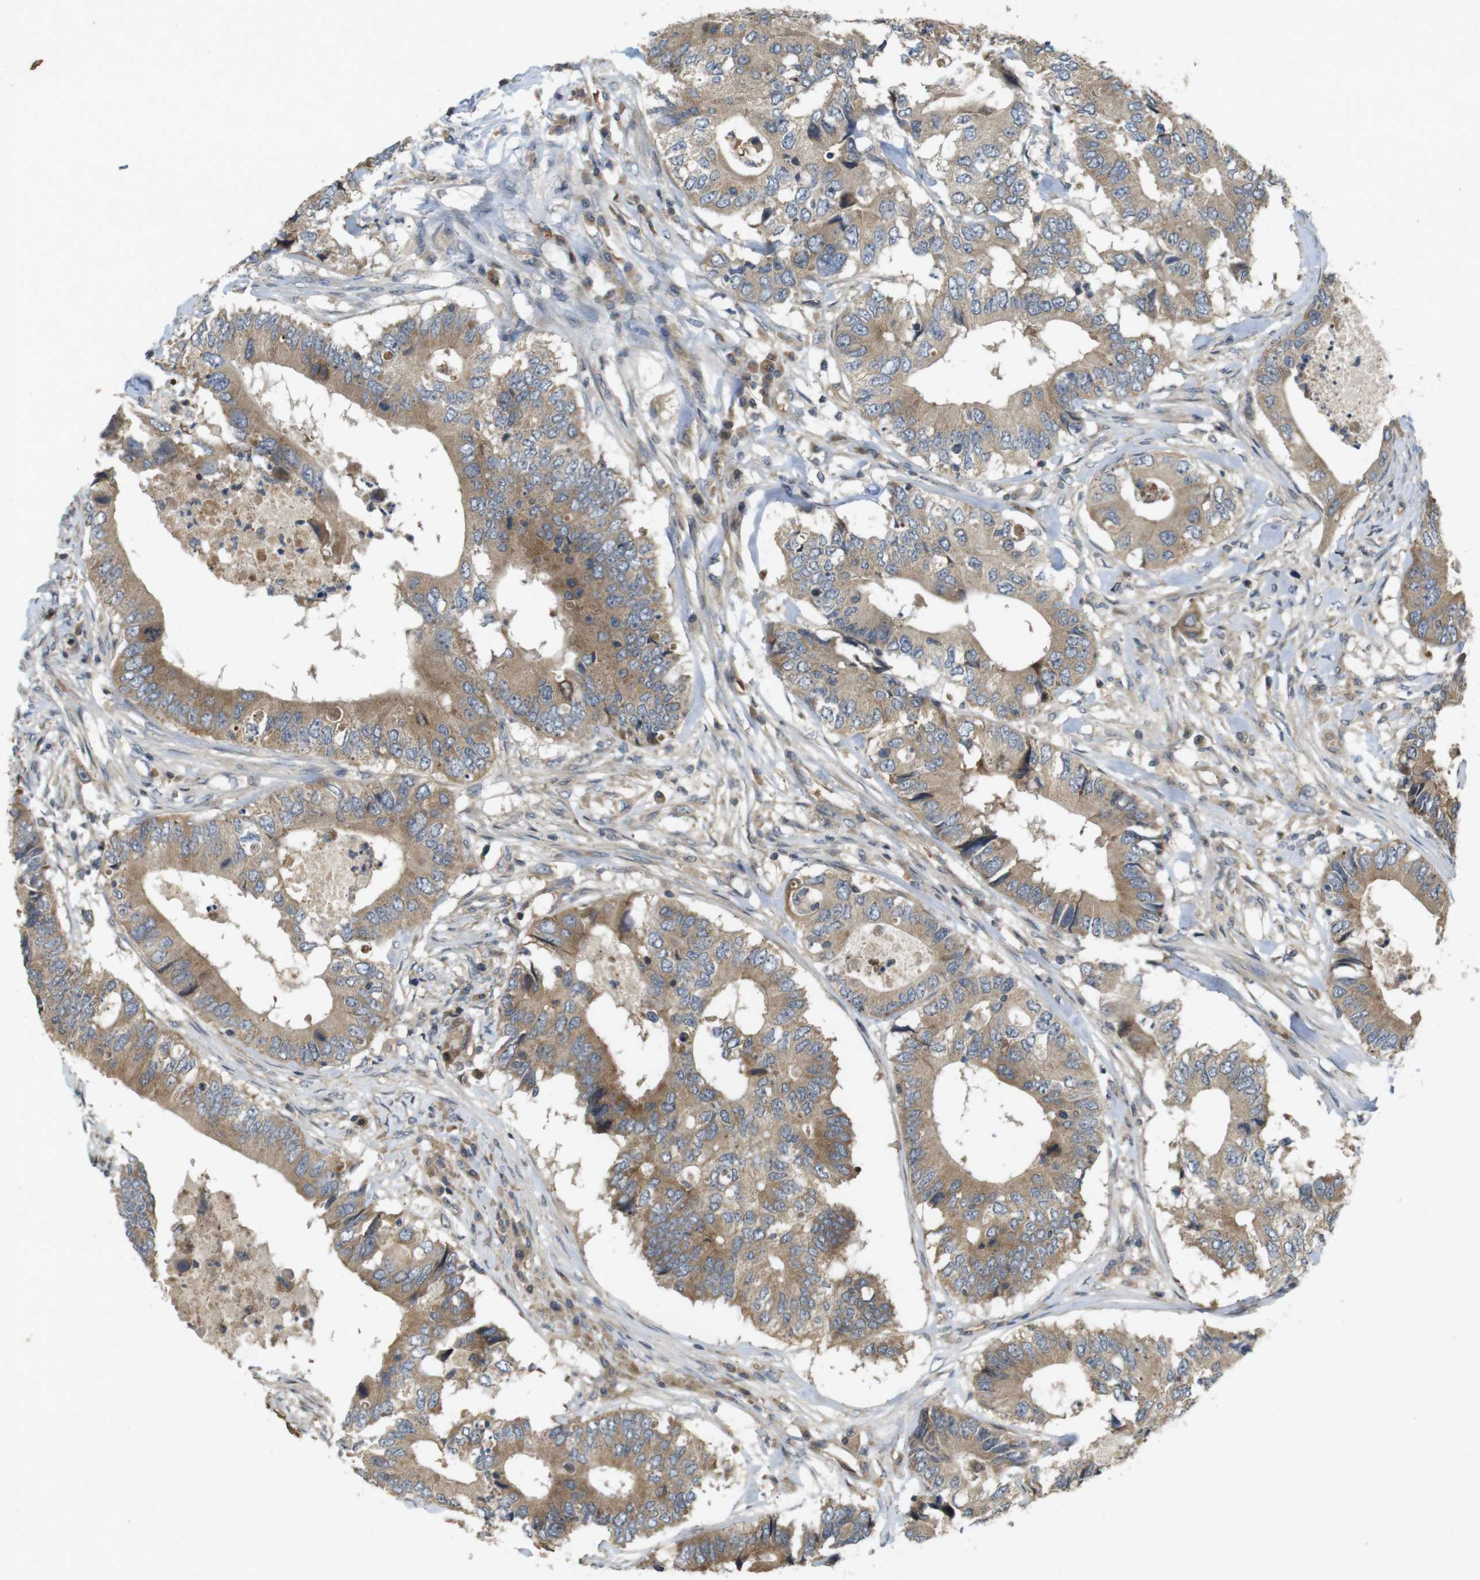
{"staining": {"intensity": "moderate", "quantity": ">75%", "location": "cytoplasmic/membranous"}, "tissue": "colorectal cancer", "cell_type": "Tumor cells", "image_type": "cancer", "snomed": [{"axis": "morphology", "description": "Adenocarcinoma, NOS"}, {"axis": "topography", "description": "Colon"}], "caption": "About >75% of tumor cells in human colorectal cancer (adenocarcinoma) demonstrate moderate cytoplasmic/membranous protein positivity as visualized by brown immunohistochemical staining.", "gene": "CLTC", "patient": {"sex": "male", "age": 71}}